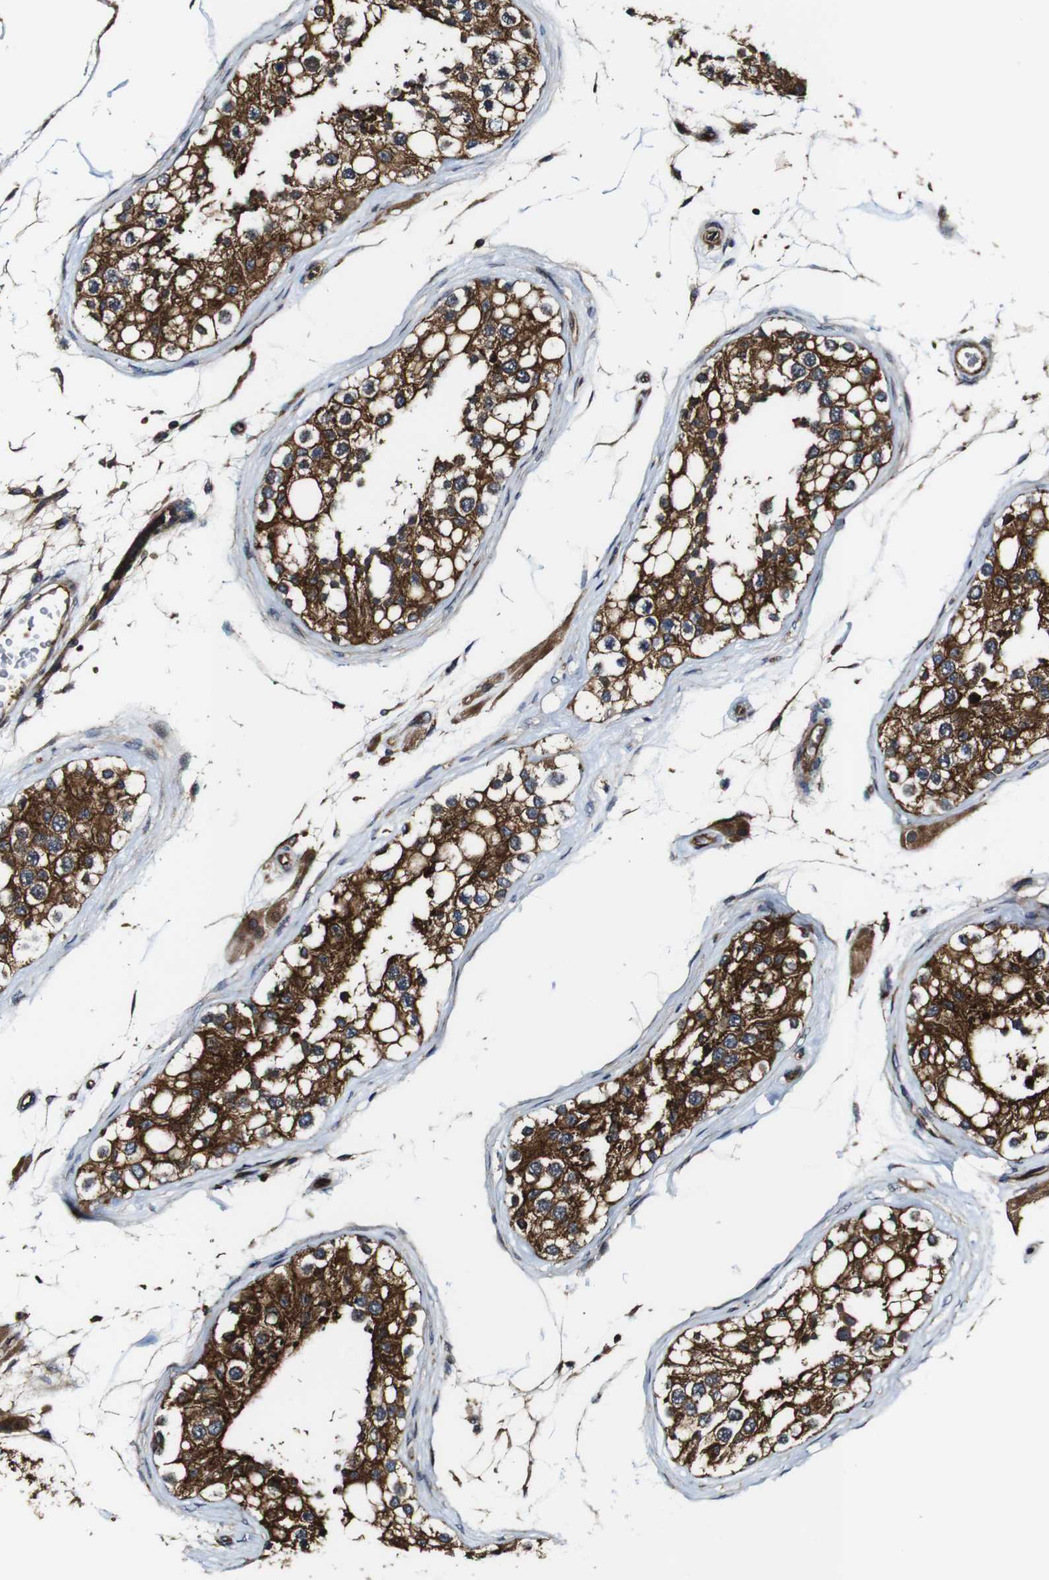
{"staining": {"intensity": "strong", "quantity": ">75%", "location": "cytoplasmic/membranous"}, "tissue": "testis", "cell_type": "Cells in seminiferous ducts", "image_type": "normal", "snomed": [{"axis": "morphology", "description": "Normal tissue, NOS"}, {"axis": "topography", "description": "Testis"}], "caption": "IHC micrograph of normal testis: testis stained using immunohistochemistry (IHC) shows high levels of strong protein expression localized specifically in the cytoplasmic/membranous of cells in seminiferous ducts, appearing as a cytoplasmic/membranous brown color.", "gene": "TNIK", "patient": {"sex": "male", "age": 68}}